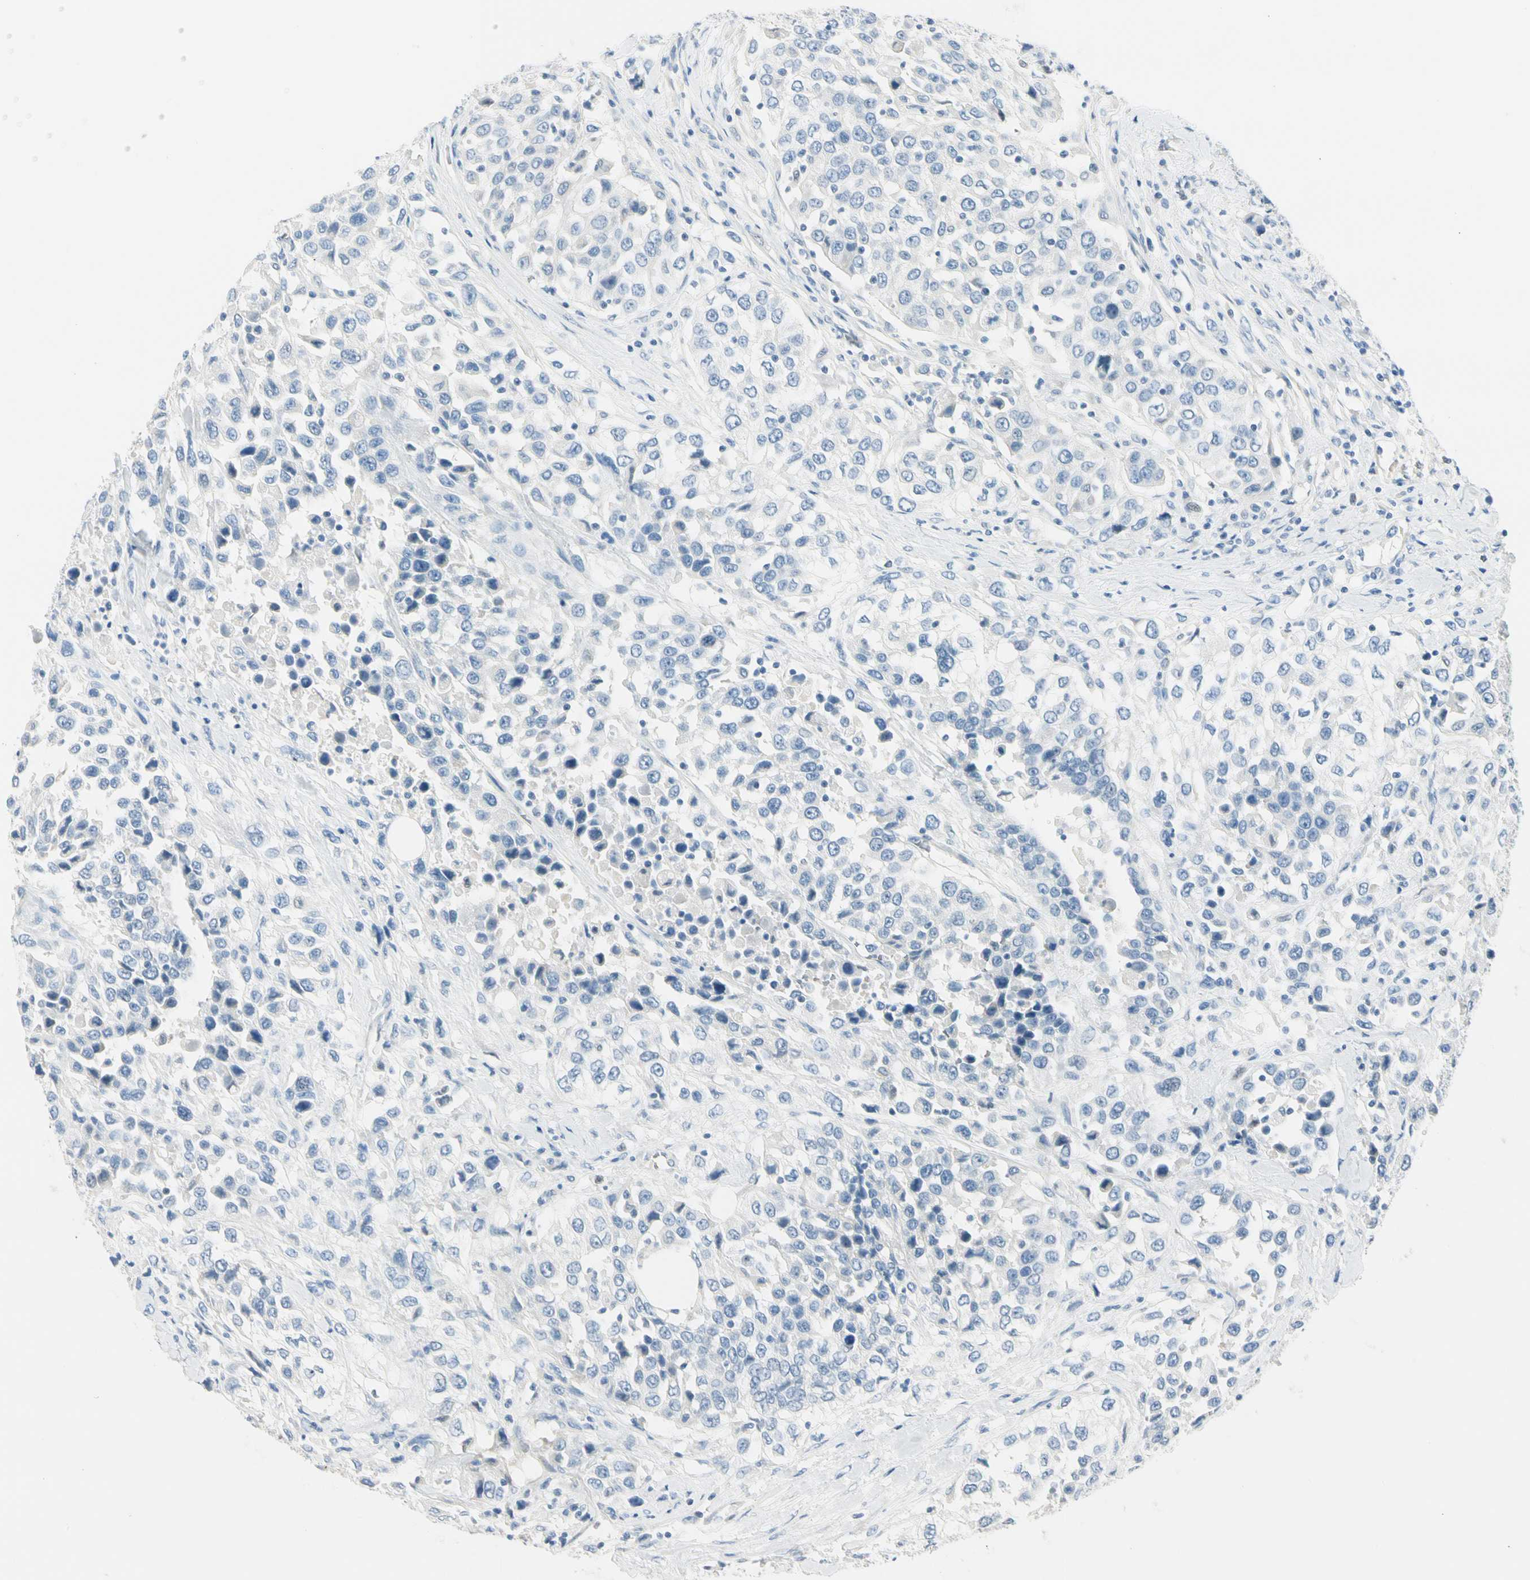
{"staining": {"intensity": "negative", "quantity": "none", "location": "none"}, "tissue": "urothelial cancer", "cell_type": "Tumor cells", "image_type": "cancer", "snomed": [{"axis": "morphology", "description": "Urothelial carcinoma, High grade"}, {"axis": "topography", "description": "Urinary bladder"}], "caption": "Urothelial cancer was stained to show a protein in brown. There is no significant expression in tumor cells. Brightfield microscopy of IHC stained with DAB (3,3'-diaminobenzidine) (brown) and hematoxylin (blue), captured at high magnification.", "gene": "CA1", "patient": {"sex": "female", "age": 80}}